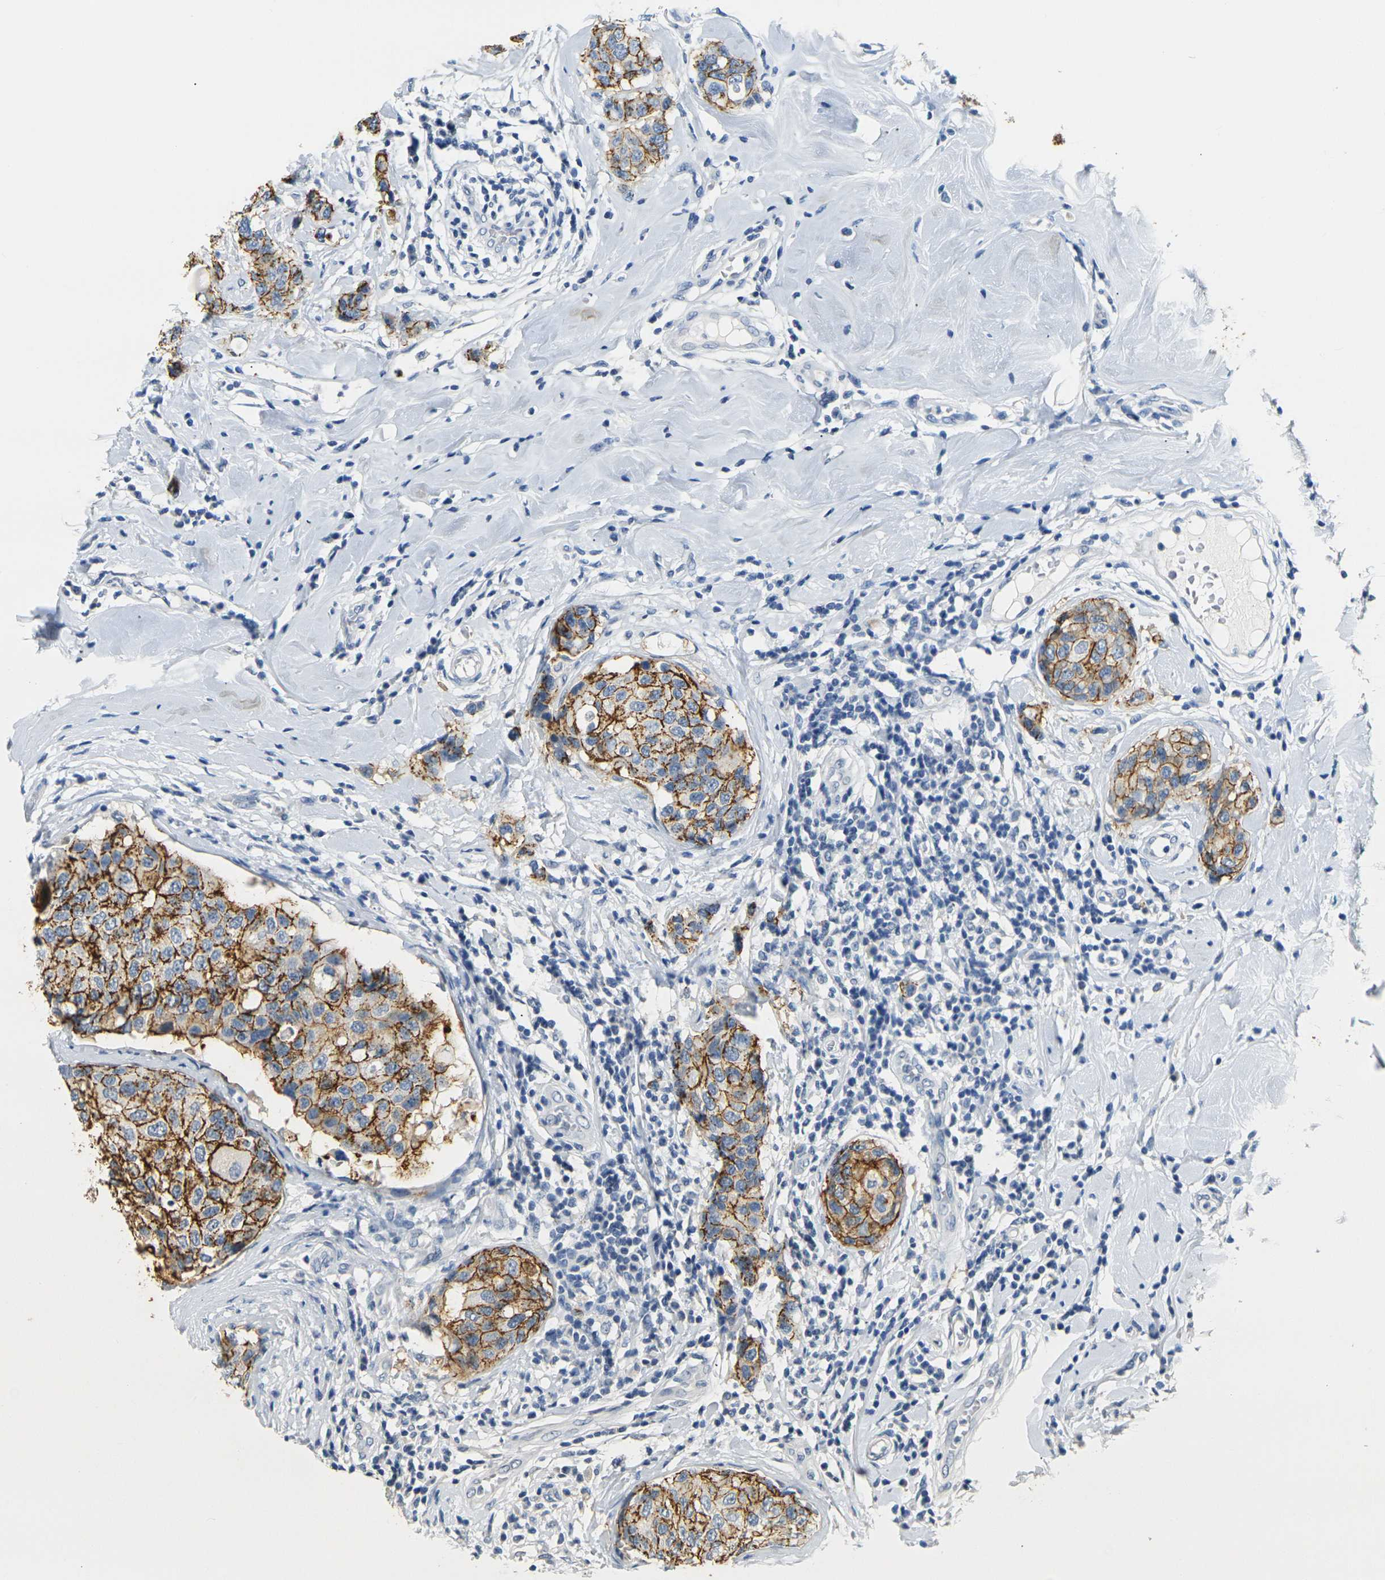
{"staining": {"intensity": "strong", "quantity": ">75%", "location": "cytoplasmic/membranous"}, "tissue": "breast cancer", "cell_type": "Tumor cells", "image_type": "cancer", "snomed": [{"axis": "morphology", "description": "Duct carcinoma"}, {"axis": "topography", "description": "Breast"}], "caption": "This image displays breast intraductal carcinoma stained with immunohistochemistry to label a protein in brown. The cytoplasmic/membranous of tumor cells show strong positivity for the protein. Nuclei are counter-stained blue.", "gene": "CLDN7", "patient": {"sex": "female", "age": 27}}